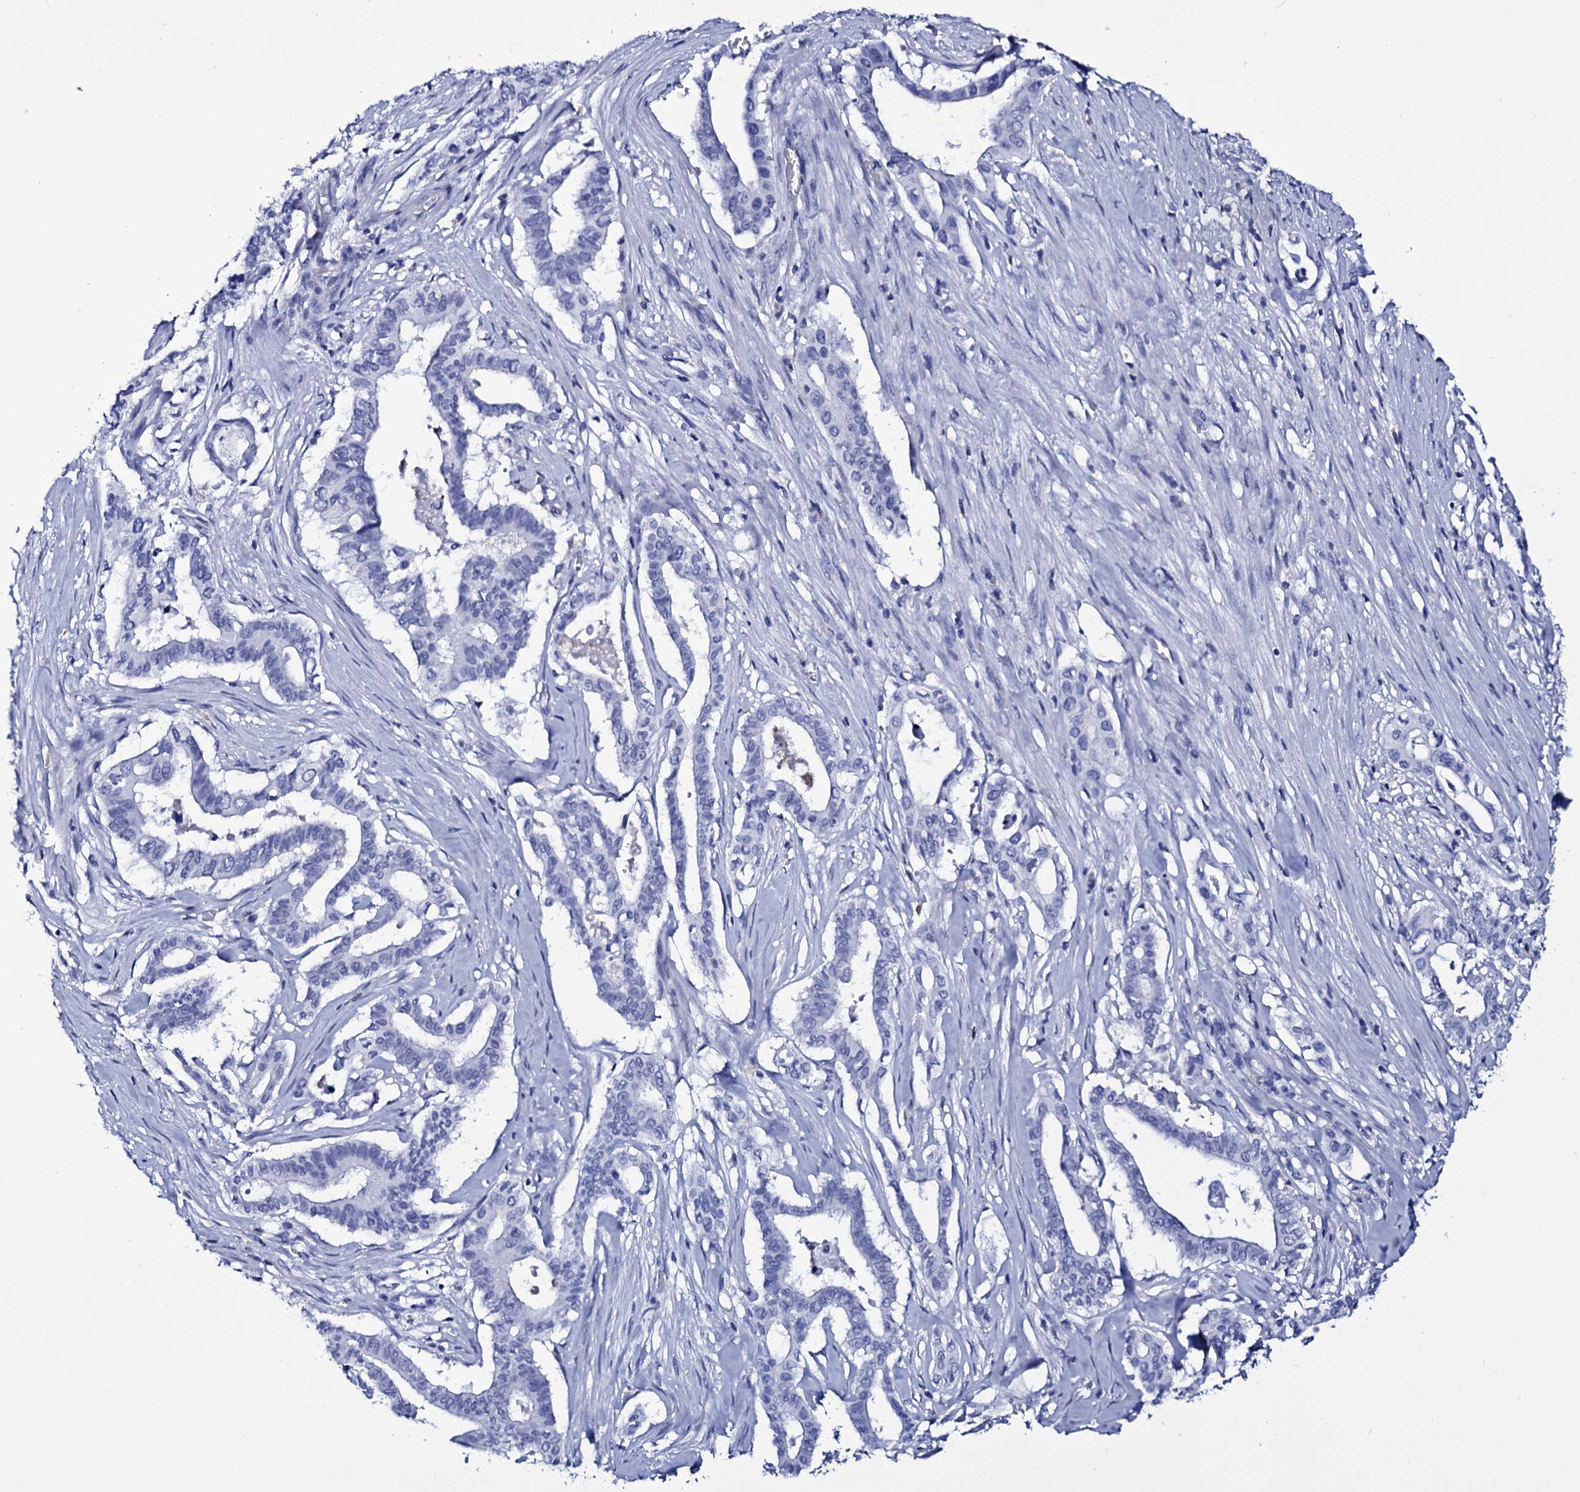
{"staining": {"intensity": "negative", "quantity": "none", "location": "none"}, "tissue": "pancreatic cancer", "cell_type": "Tumor cells", "image_type": "cancer", "snomed": [{"axis": "morphology", "description": "Adenocarcinoma, NOS"}, {"axis": "topography", "description": "Pancreas"}], "caption": "This is a histopathology image of immunohistochemistry staining of pancreatic adenocarcinoma, which shows no expression in tumor cells.", "gene": "ITPRID2", "patient": {"sex": "female", "age": 77}}